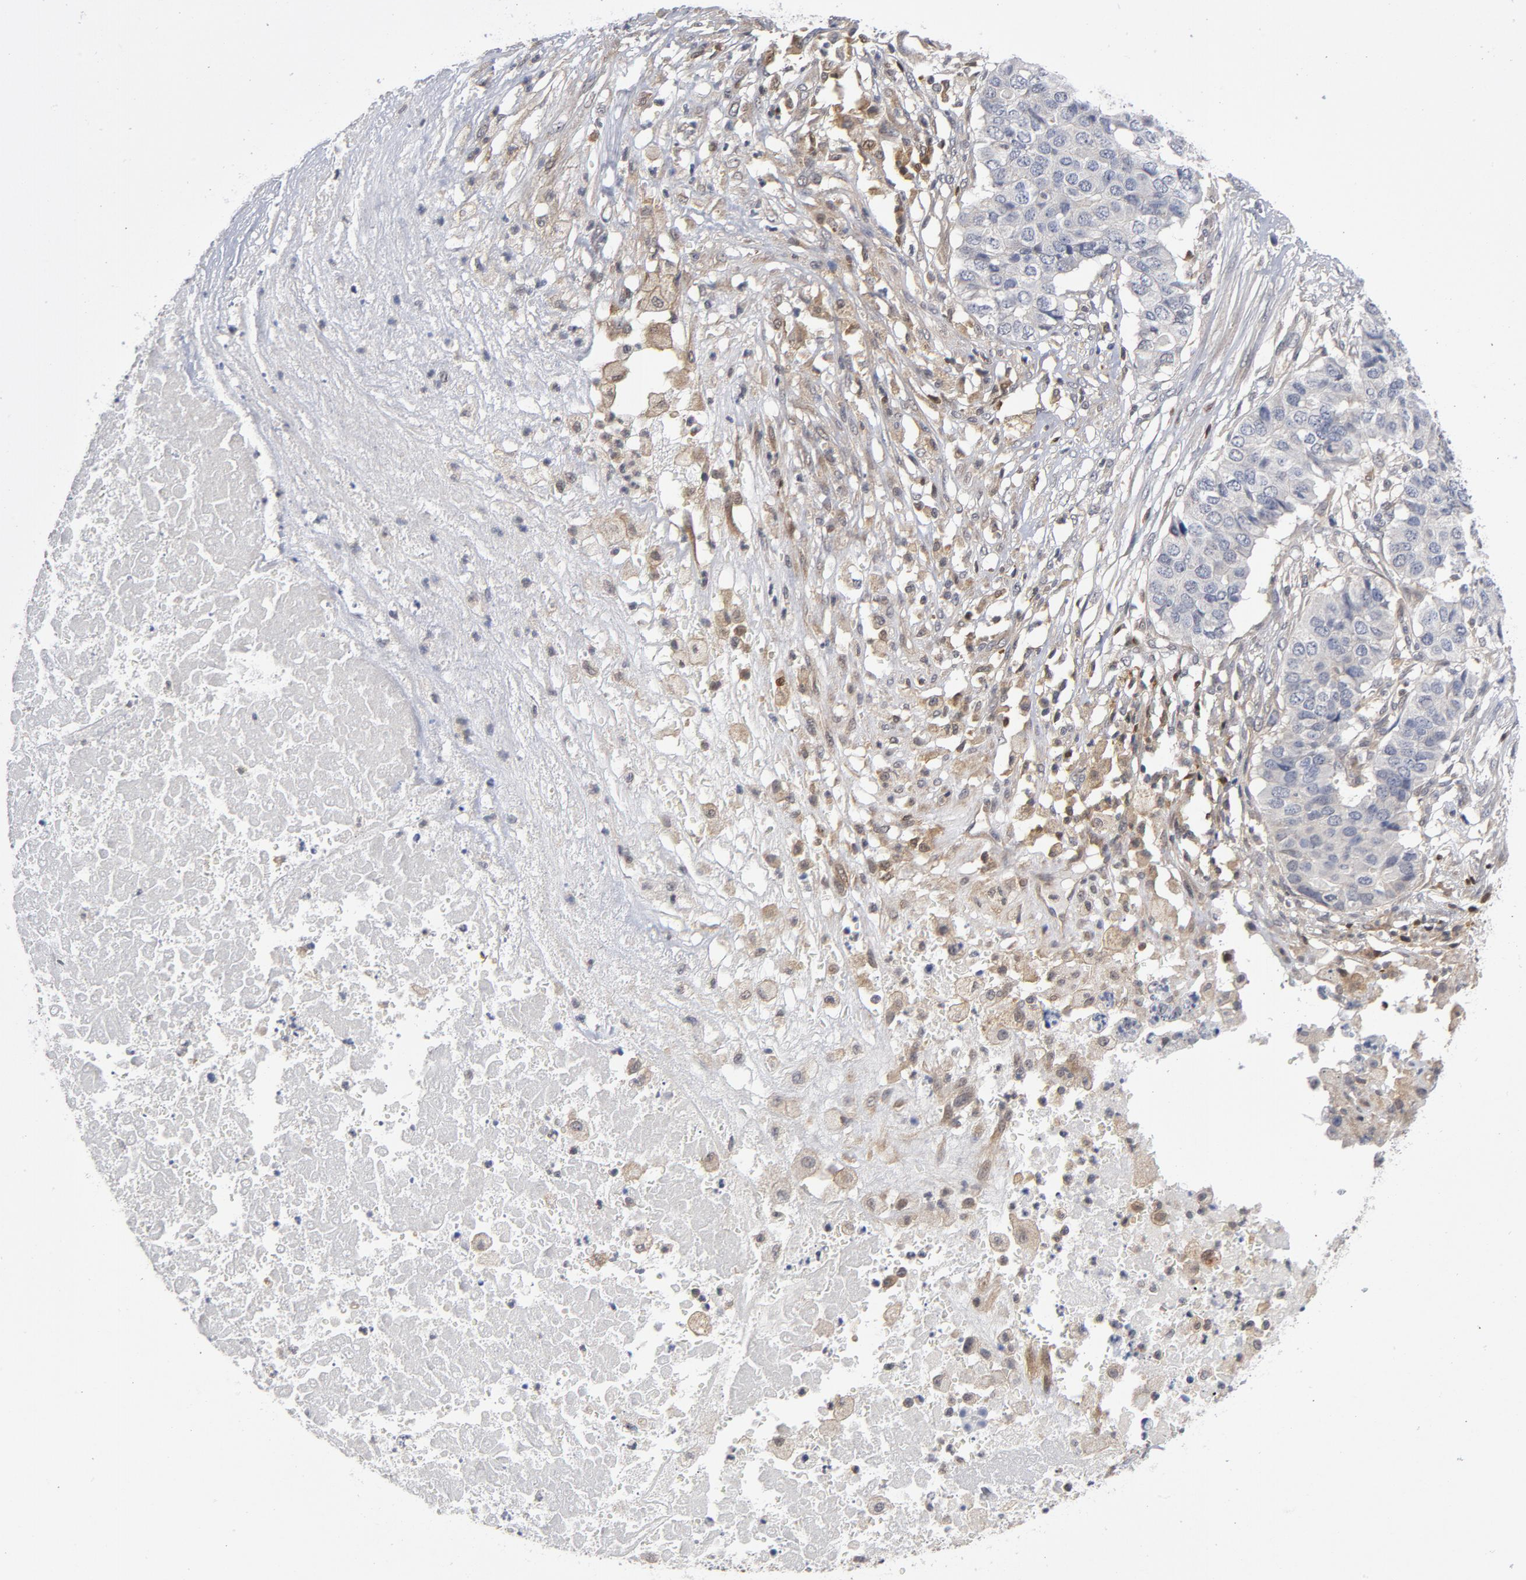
{"staining": {"intensity": "negative", "quantity": "none", "location": "none"}, "tissue": "pancreatic cancer", "cell_type": "Tumor cells", "image_type": "cancer", "snomed": [{"axis": "morphology", "description": "Adenocarcinoma, NOS"}, {"axis": "topography", "description": "Pancreas"}], "caption": "Human pancreatic adenocarcinoma stained for a protein using immunohistochemistry (IHC) displays no positivity in tumor cells.", "gene": "TRADD", "patient": {"sex": "male", "age": 50}}